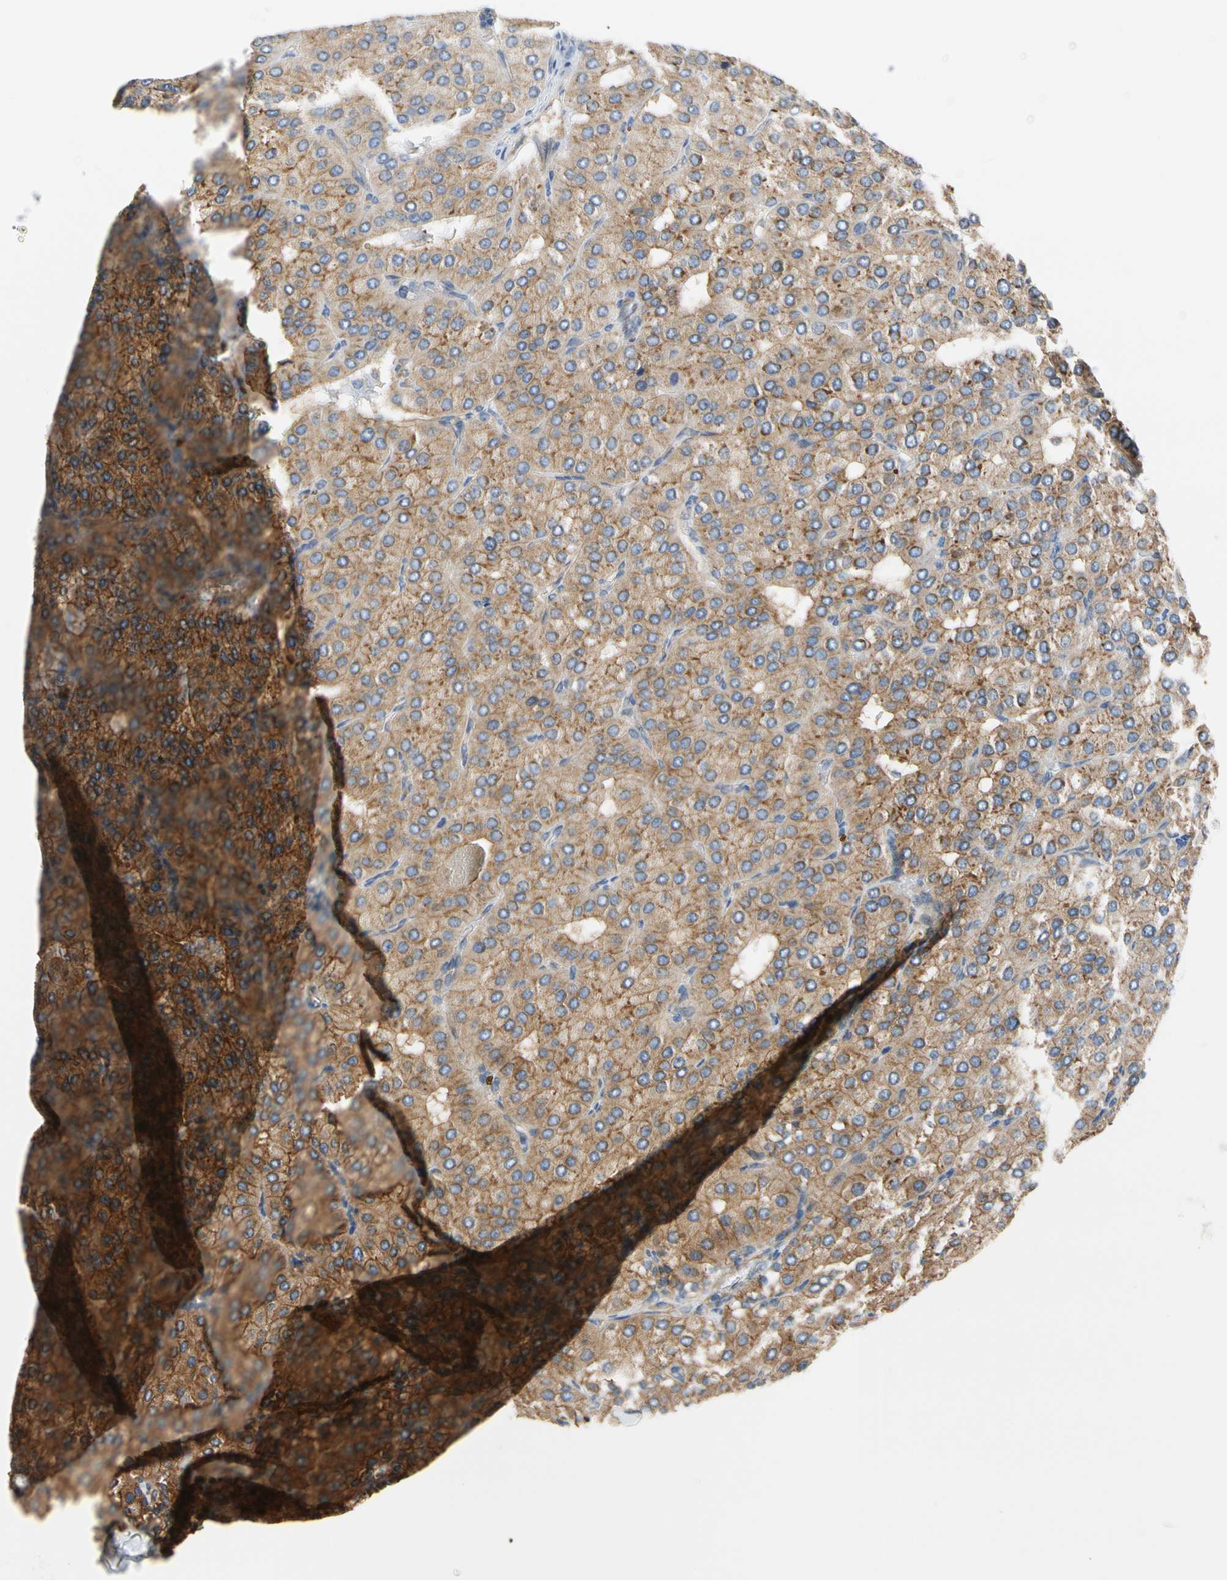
{"staining": {"intensity": "moderate", "quantity": ">75%", "location": "cytoplasmic/membranous"}, "tissue": "parathyroid gland", "cell_type": "Glandular cells", "image_type": "normal", "snomed": [{"axis": "morphology", "description": "Normal tissue, NOS"}, {"axis": "morphology", "description": "Adenoma, NOS"}, {"axis": "topography", "description": "Parathyroid gland"}], "caption": "High-magnification brightfield microscopy of unremarkable parathyroid gland stained with DAB (3,3'-diaminobenzidine) (brown) and counterstained with hematoxylin (blue). glandular cells exhibit moderate cytoplasmic/membranous expression is seen in about>75% of cells. Using DAB (brown) and hematoxylin (blue) stains, captured at high magnification using brightfield microscopy.", "gene": "GPHN", "patient": {"sex": "female", "age": 86}}